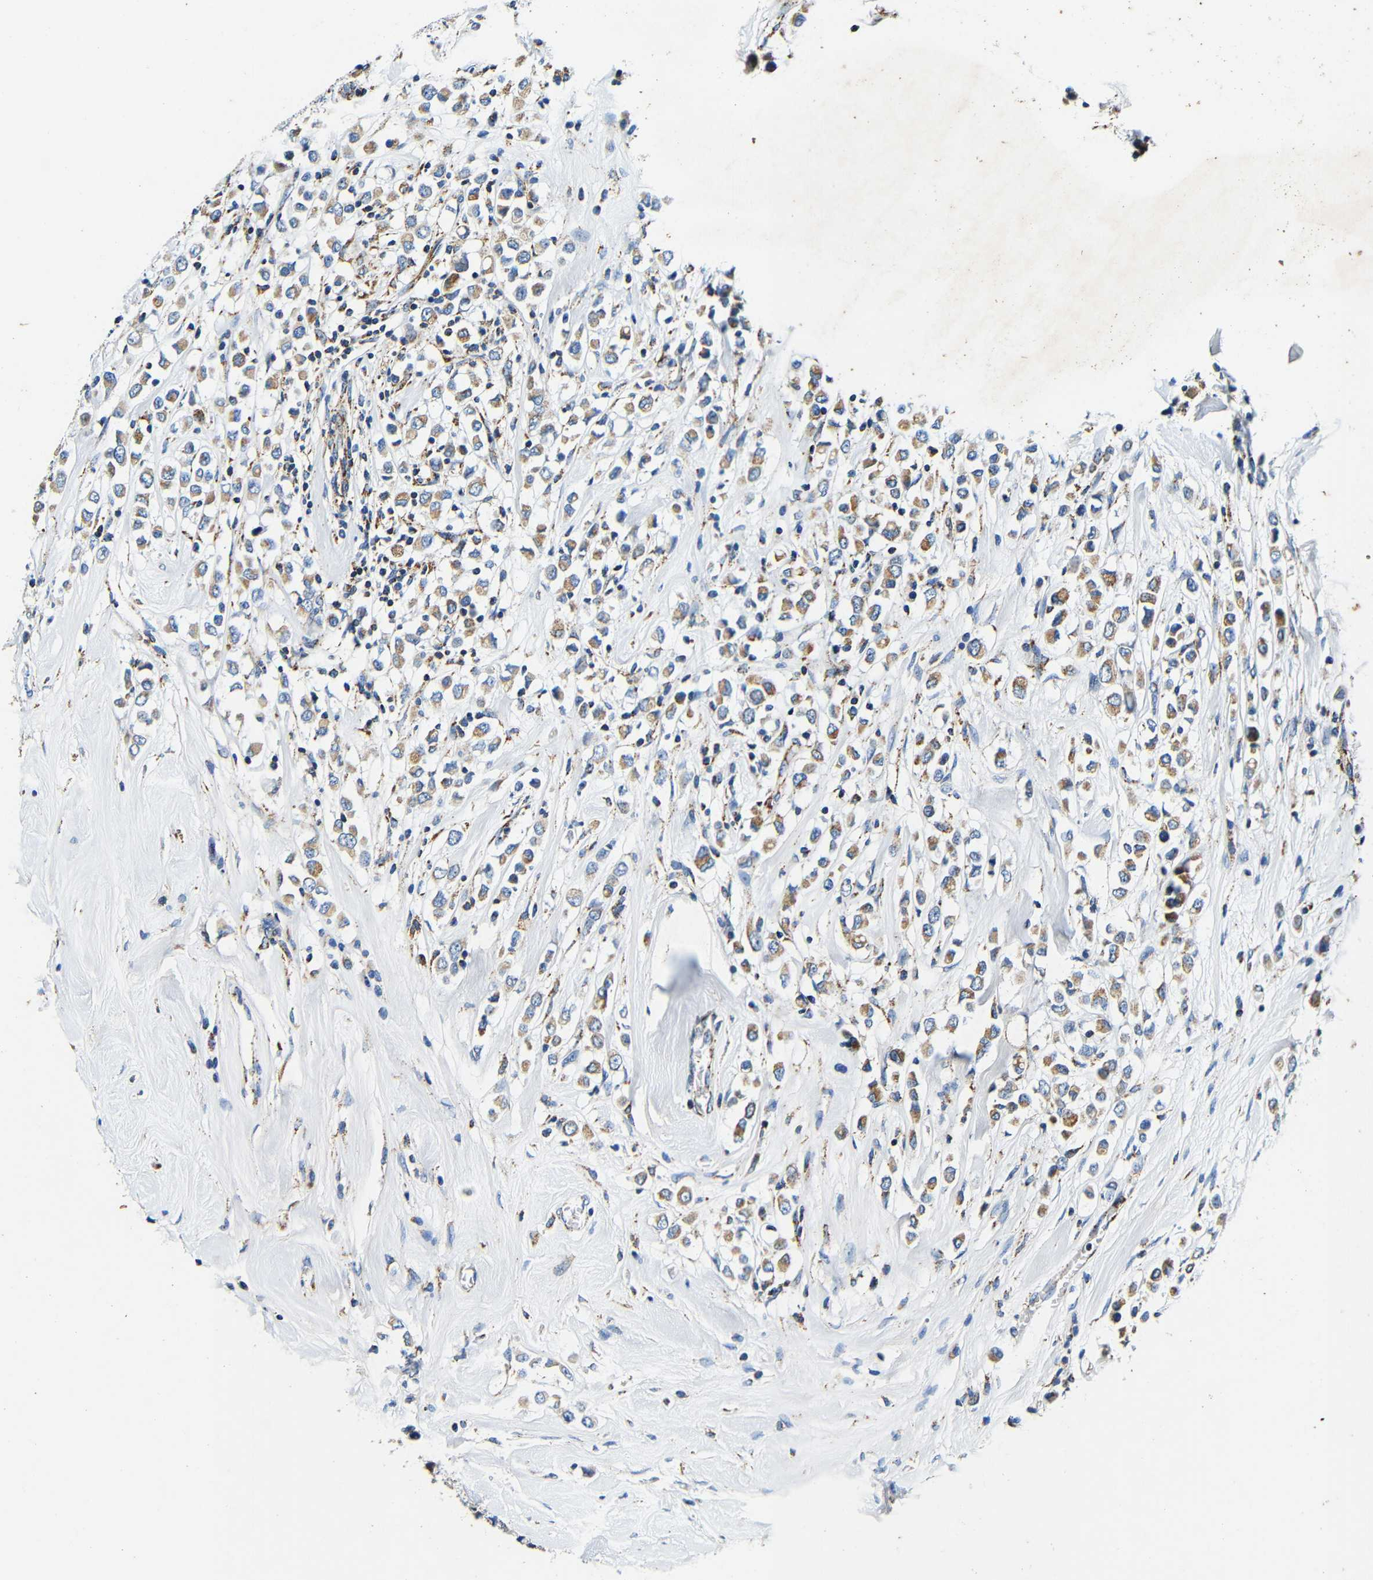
{"staining": {"intensity": "moderate", "quantity": ">75%", "location": "cytoplasmic/membranous"}, "tissue": "breast cancer", "cell_type": "Tumor cells", "image_type": "cancer", "snomed": [{"axis": "morphology", "description": "Duct carcinoma"}, {"axis": "topography", "description": "Breast"}], "caption": "Protein staining shows moderate cytoplasmic/membranous positivity in about >75% of tumor cells in invasive ductal carcinoma (breast). Nuclei are stained in blue.", "gene": "GALNT18", "patient": {"sex": "female", "age": 64}}